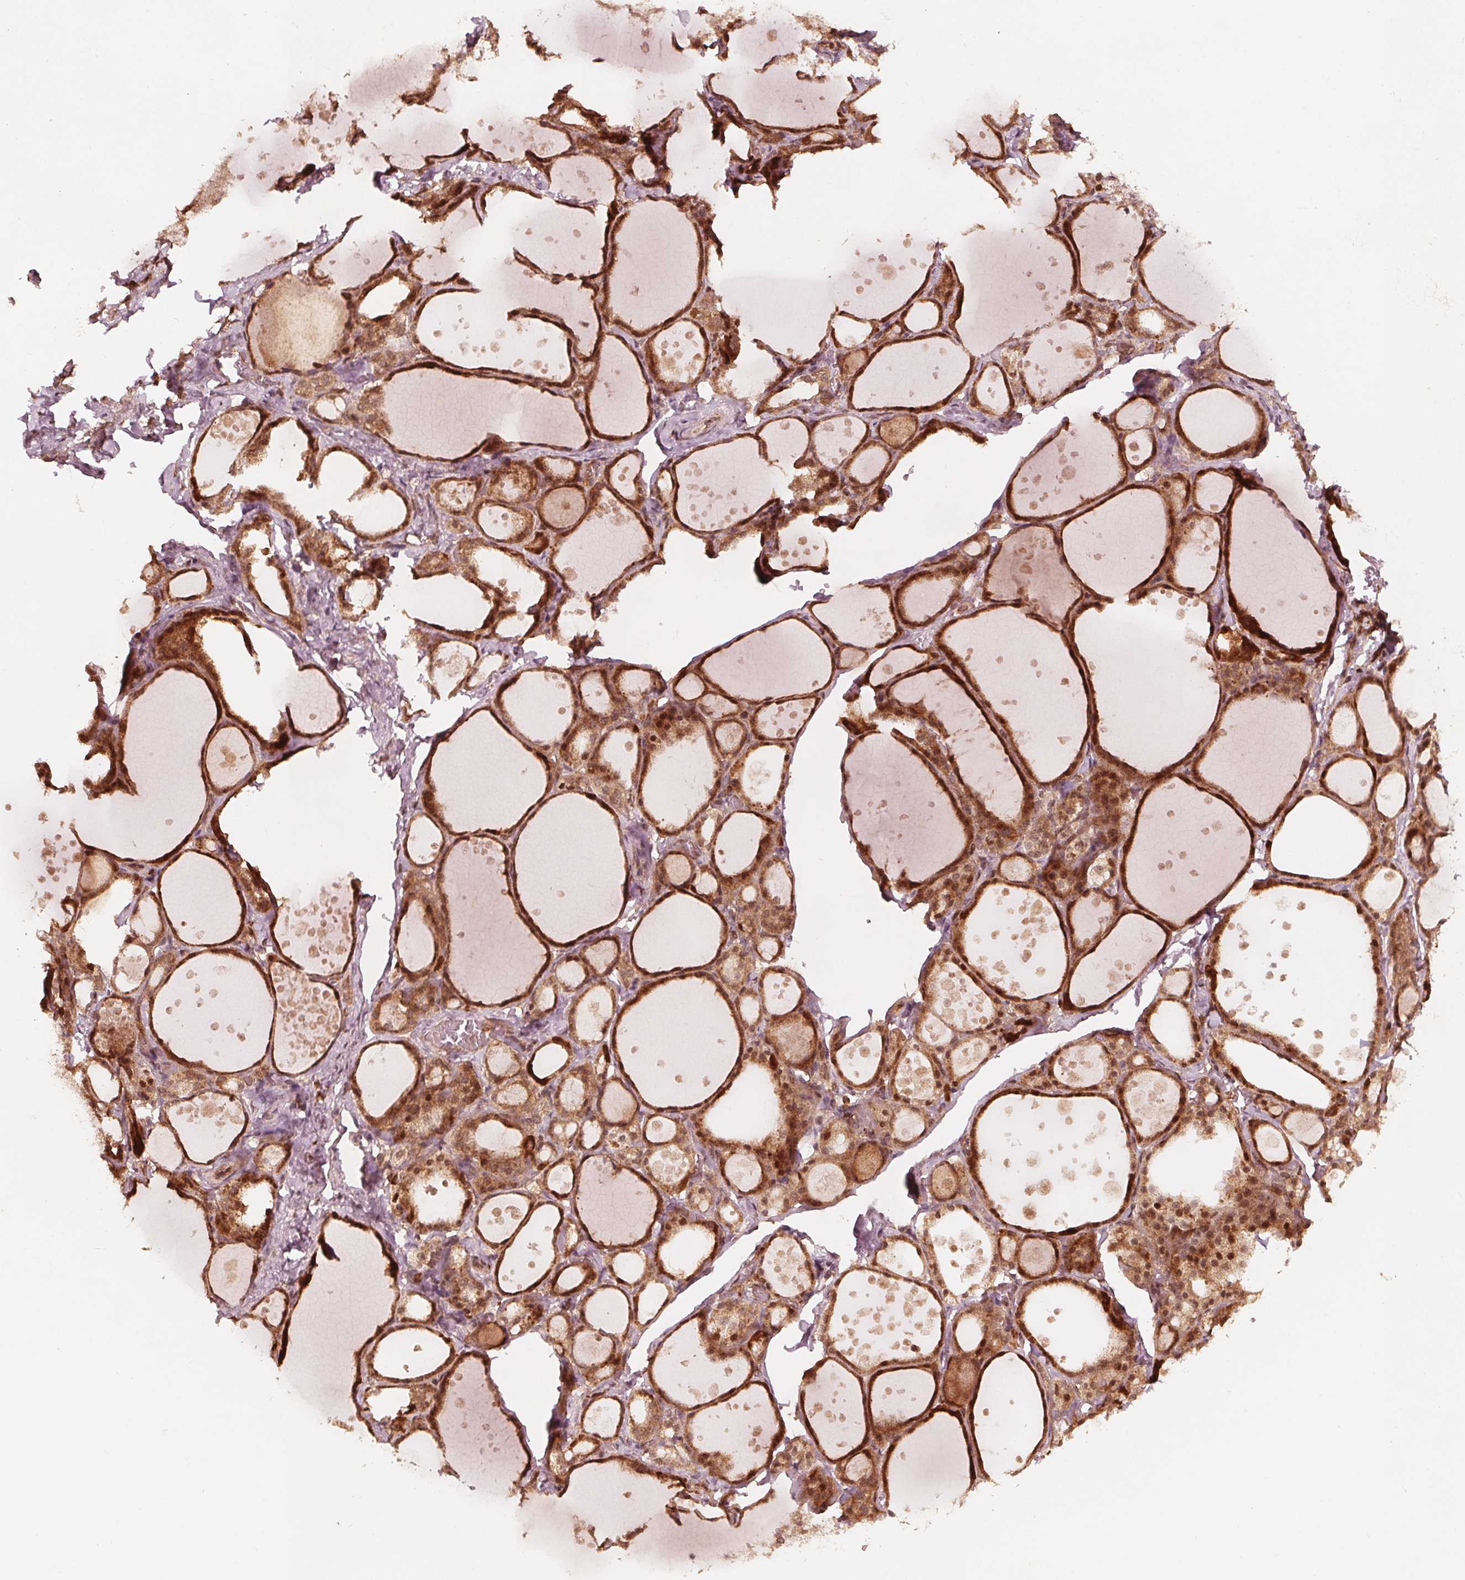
{"staining": {"intensity": "strong", "quantity": ">75%", "location": "cytoplasmic/membranous,nuclear"}, "tissue": "thyroid gland", "cell_type": "Glandular cells", "image_type": "normal", "snomed": [{"axis": "morphology", "description": "Normal tissue, NOS"}, {"axis": "topography", "description": "Thyroid gland"}], "caption": "Immunohistochemical staining of unremarkable human thyroid gland reveals high levels of strong cytoplasmic/membranous,nuclear expression in about >75% of glandular cells. (Brightfield microscopy of DAB IHC at high magnification).", "gene": "AIP", "patient": {"sex": "male", "age": 68}}